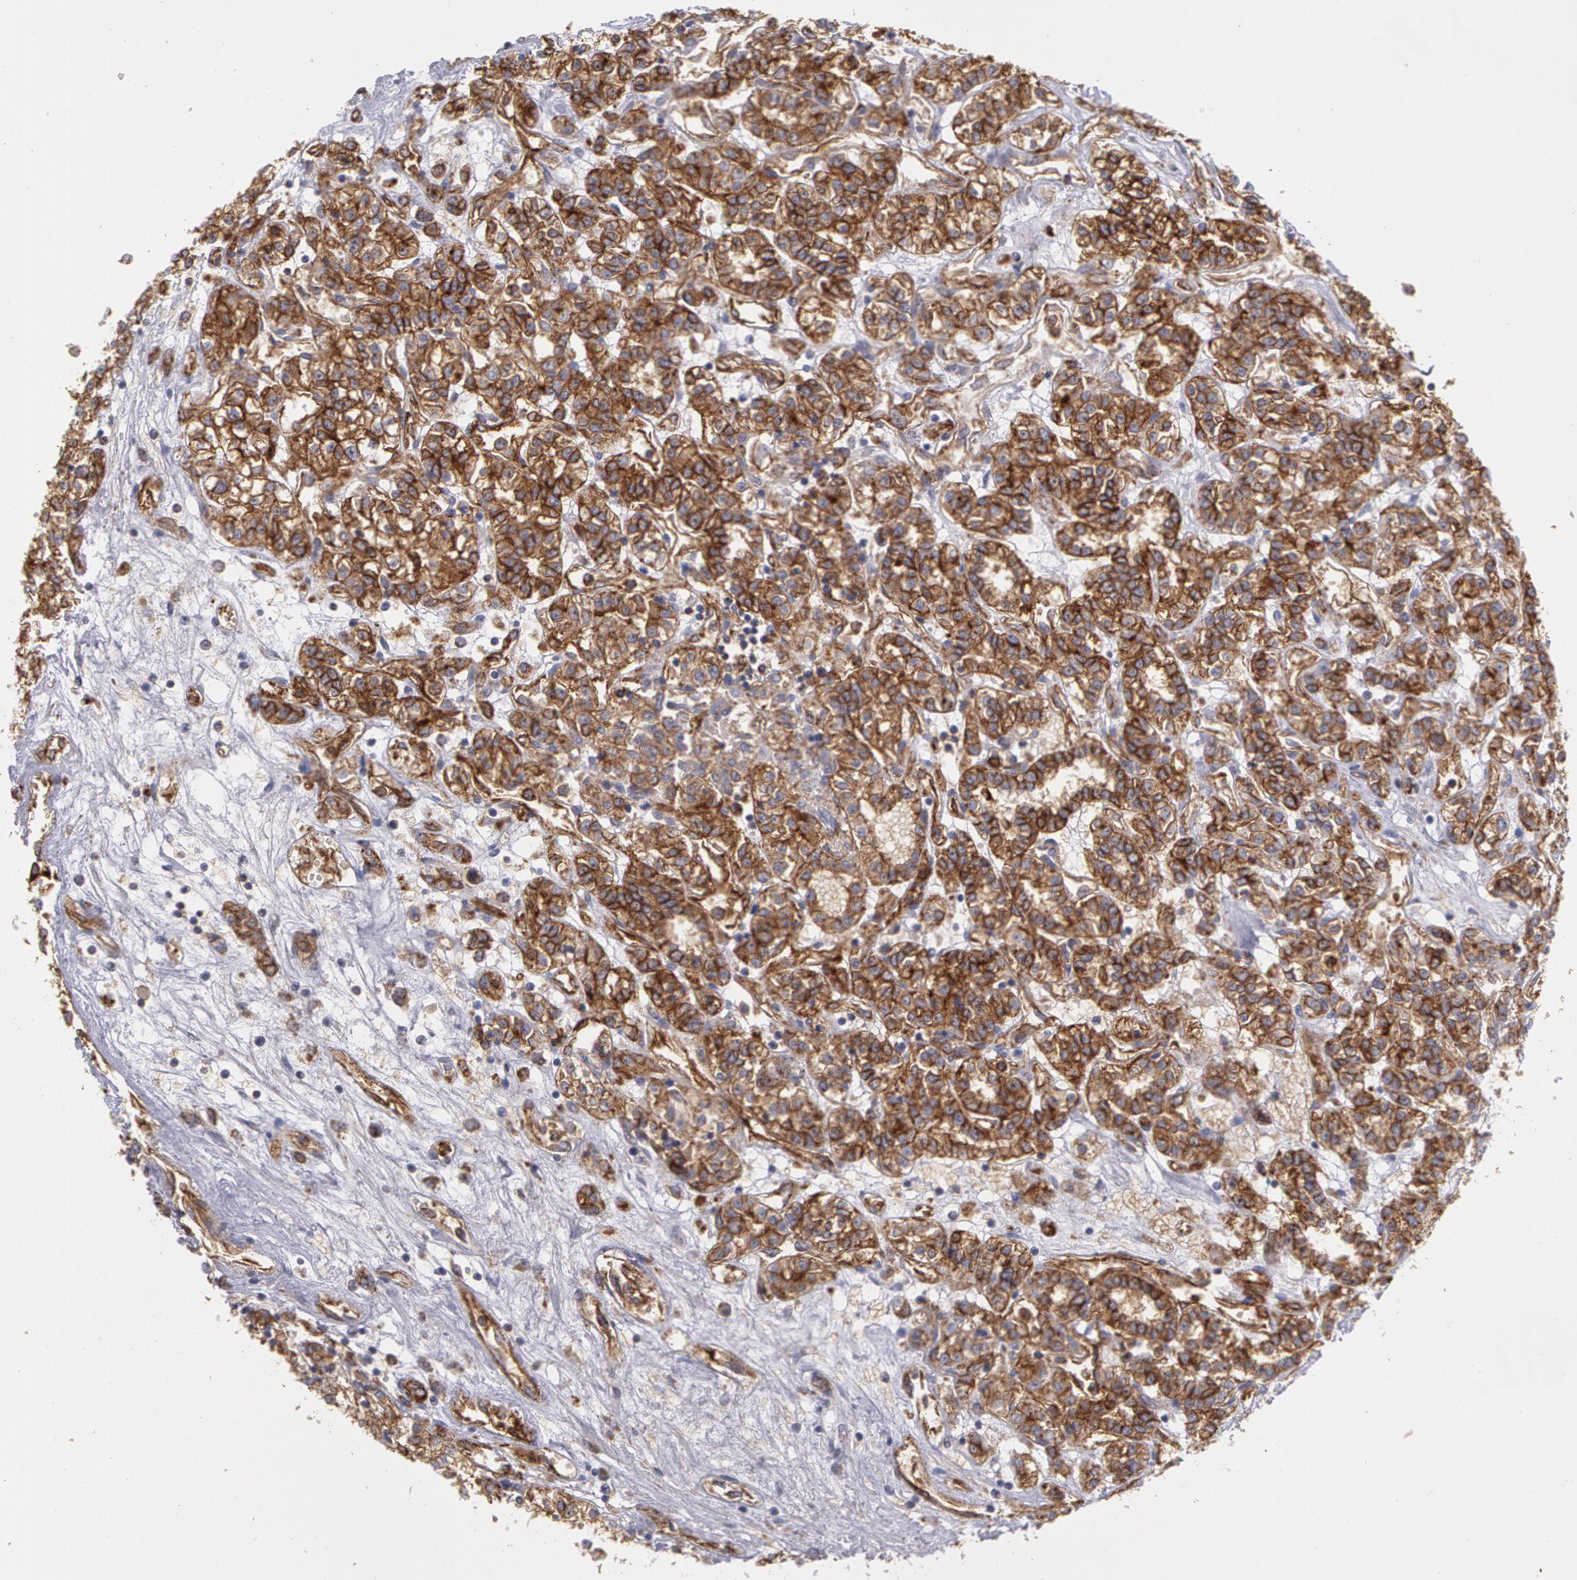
{"staining": {"intensity": "strong", "quantity": ">75%", "location": "cytoplasmic/membranous"}, "tissue": "renal cancer", "cell_type": "Tumor cells", "image_type": "cancer", "snomed": [{"axis": "morphology", "description": "Adenocarcinoma, NOS"}, {"axis": "topography", "description": "Kidney"}], "caption": "Human adenocarcinoma (renal) stained with a protein marker reveals strong staining in tumor cells.", "gene": "FLOT2", "patient": {"sex": "female", "age": 76}}